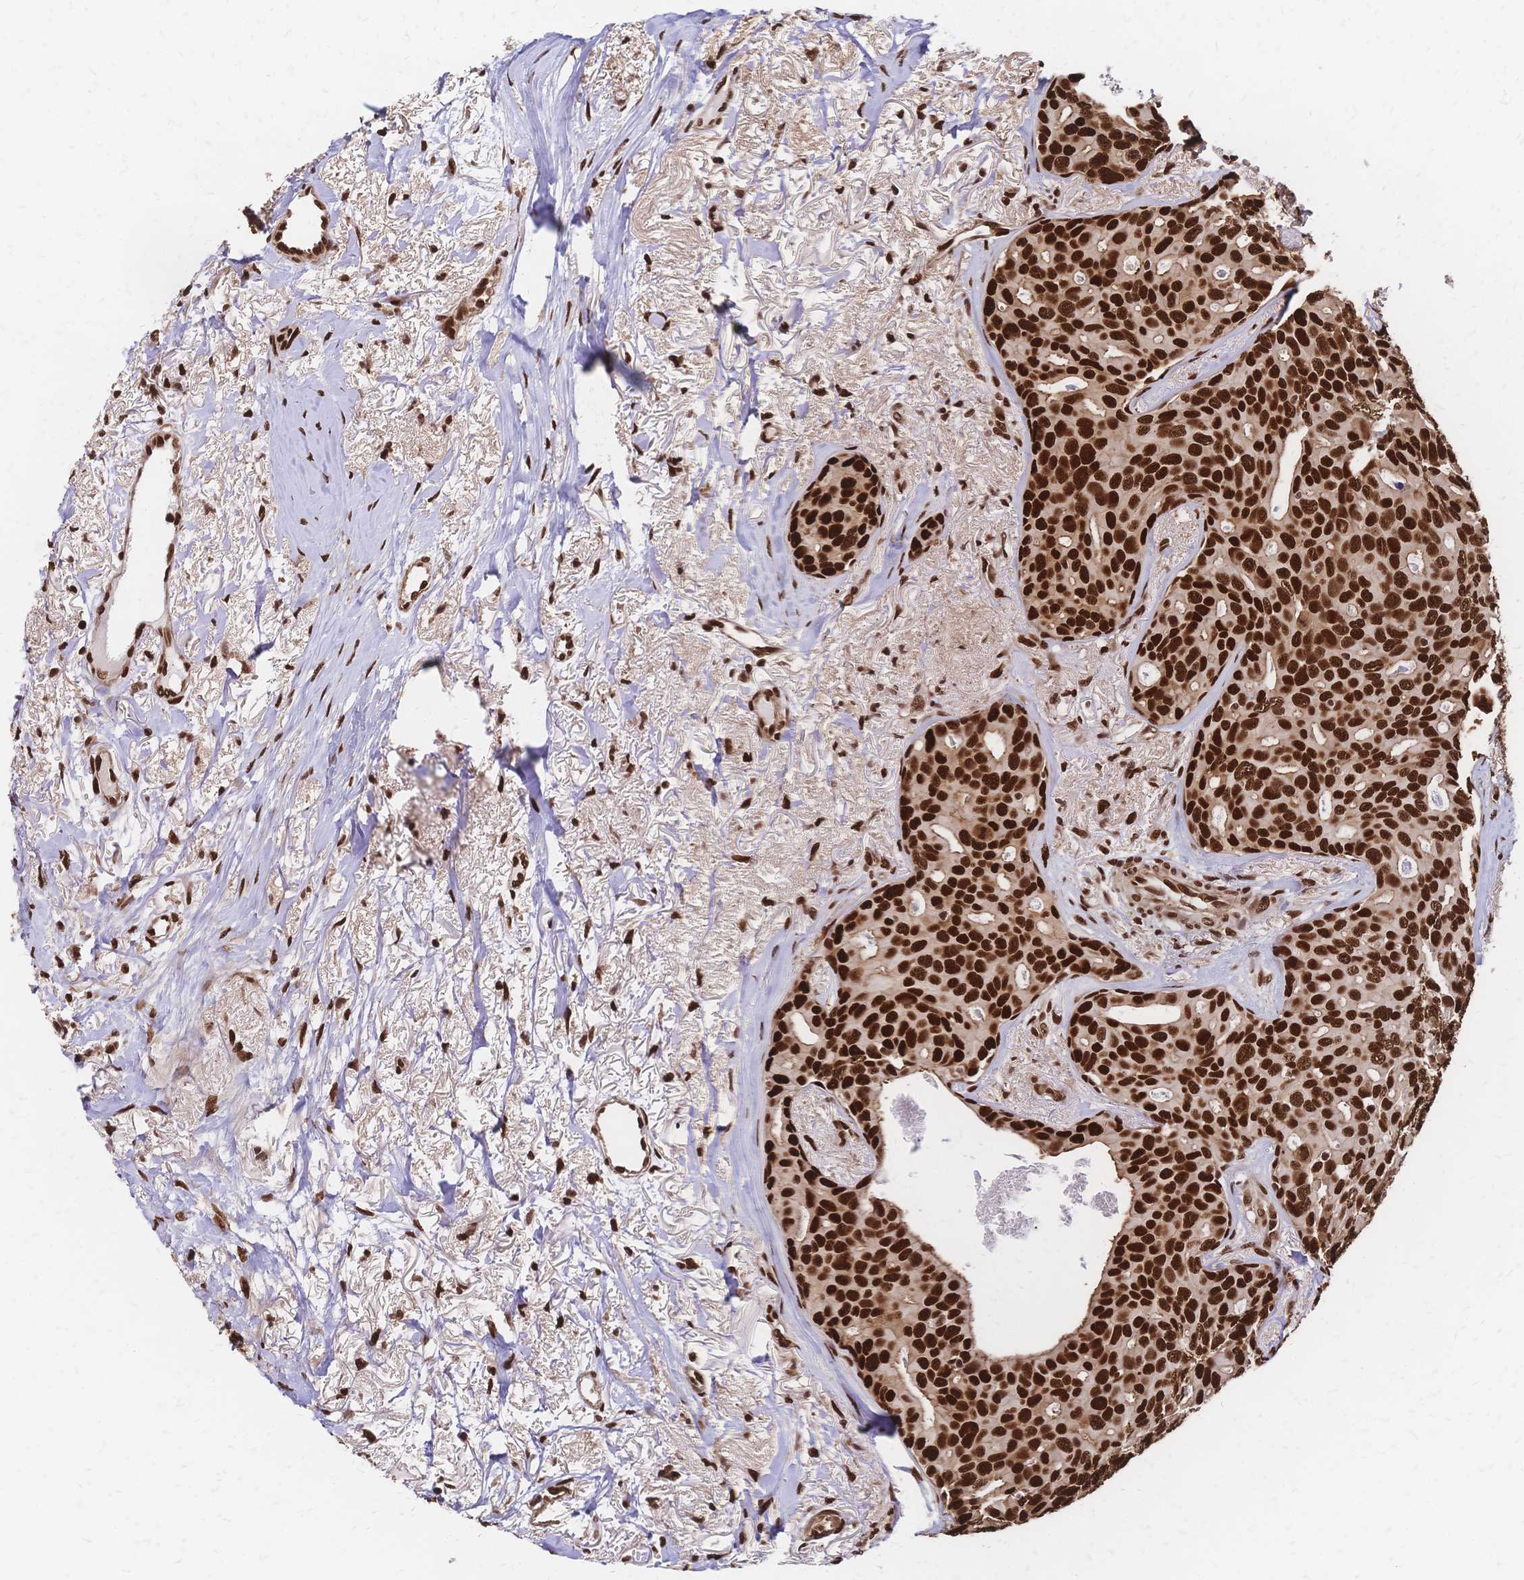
{"staining": {"intensity": "strong", "quantity": ">75%", "location": "cytoplasmic/membranous,nuclear"}, "tissue": "breast cancer", "cell_type": "Tumor cells", "image_type": "cancer", "snomed": [{"axis": "morphology", "description": "Duct carcinoma"}, {"axis": "topography", "description": "Breast"}], "caption": "Immunohistochemistry (IHC) (DAB (3,3'-diaminobenzidine)) staining of human breast cancer (invasive ductal carcinoma) reveals strong cytoplasmic/membranous and nuclear protein positivity in approximately >75% of tumor cells.", "gene": "HDGF", "patient": {"sex": "female", "age": 54}}